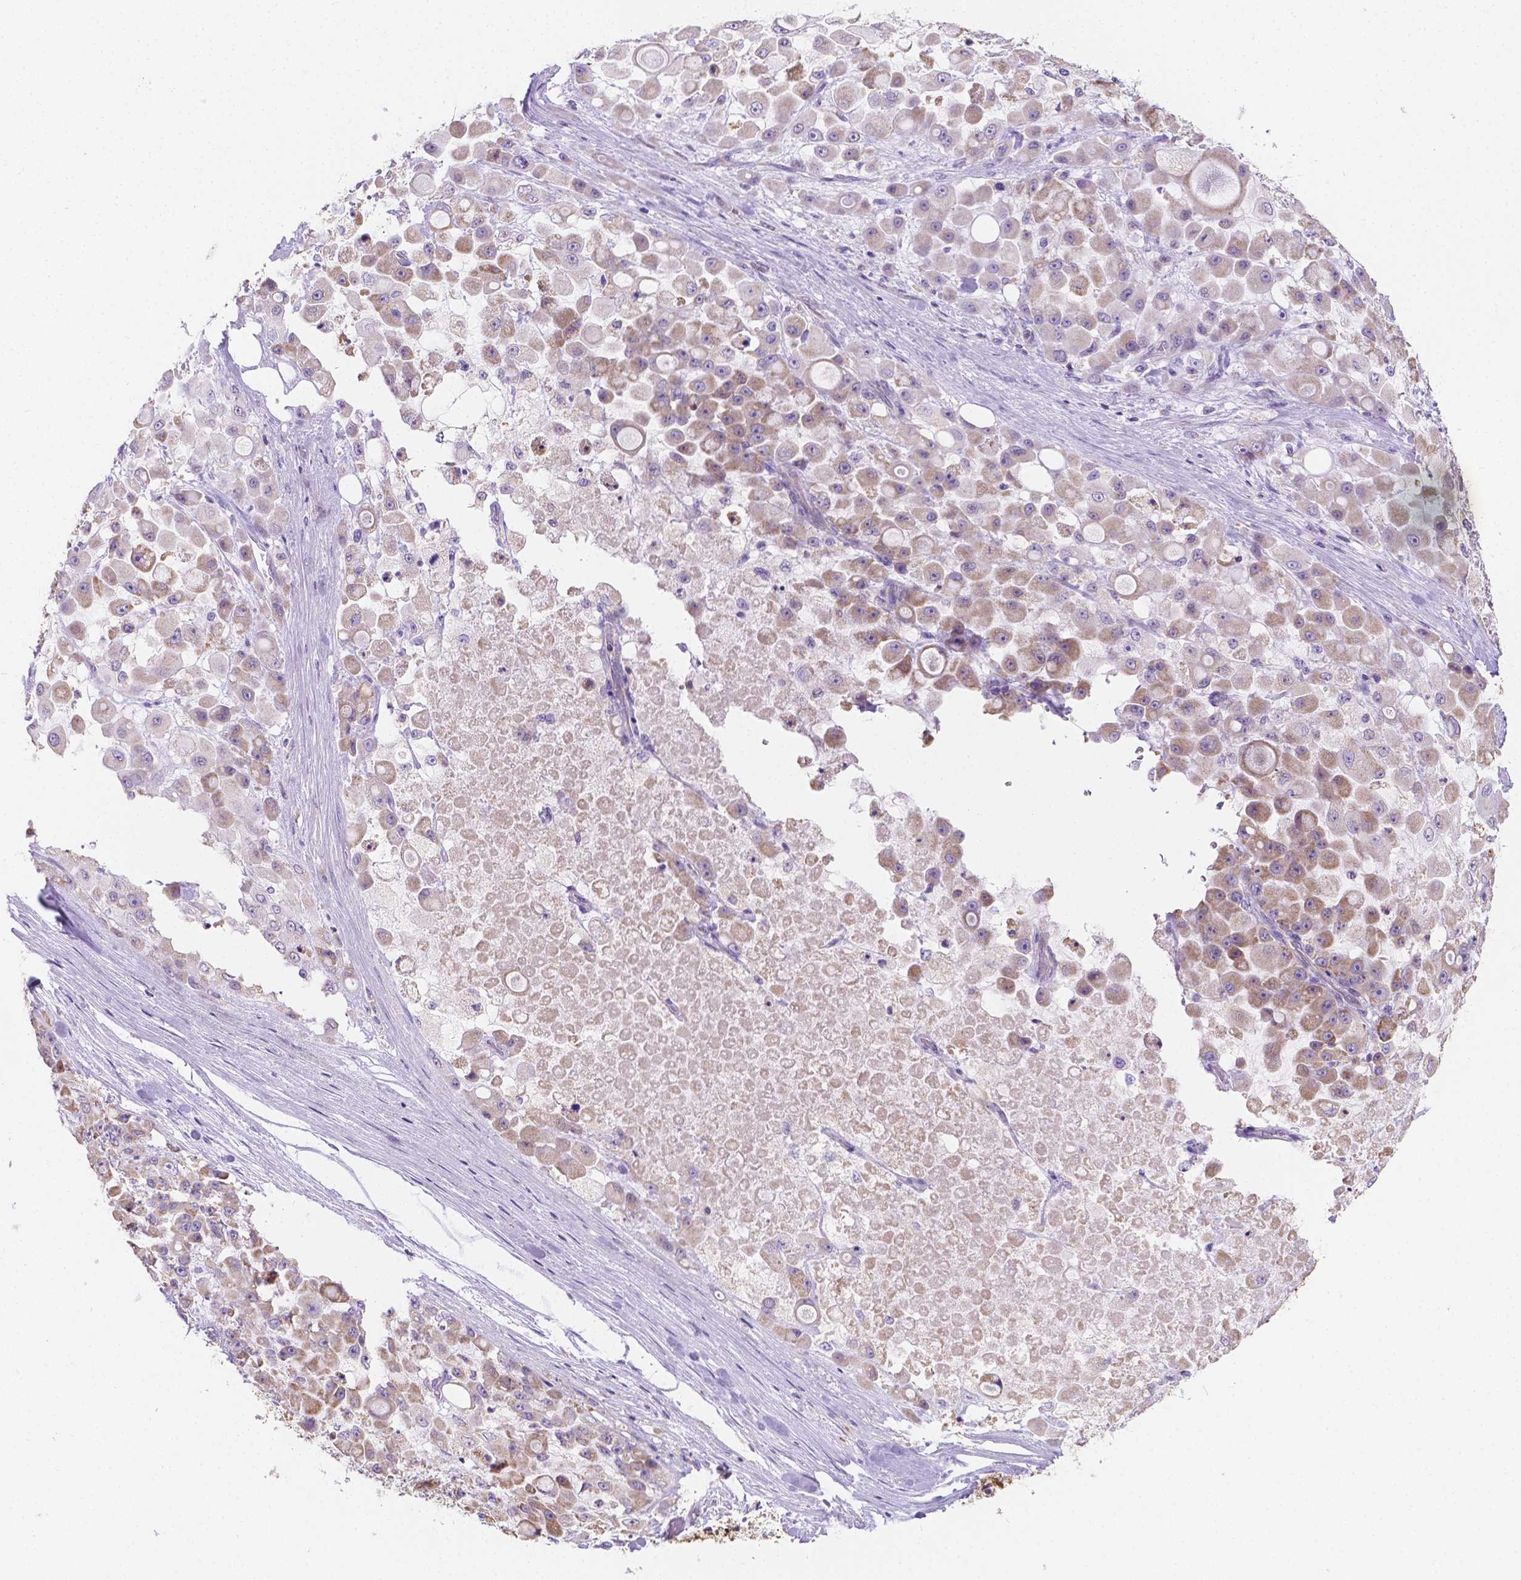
{"staining": {"intensity": "weak", "quantity": "25%-75%", "location": "cytoplasmic/membranous"}, "tissue": "stomach cancer", "cell_type": "Tumor cells", "image_type": "cancer", "snomed": [{"axis": "morphology", "description": "Adenocarcinoma, NOS"}, {"axis": "topography", "description": "Stomach"}], "caption": "Immunohistochemical staining of human stomach cancer (adenocarcinoma) displays low levels of weak cytoplasmic/membranous positivity in about 25%-75% of tumor cells. Using DAB (3,3'-diaminobenzidine) (brown) and hematoxylin (blue) stains, captured at high magnification using brightfield microscopy.", "gene": "TMEM130", "patient": {"sex": "female", "age": 76}}